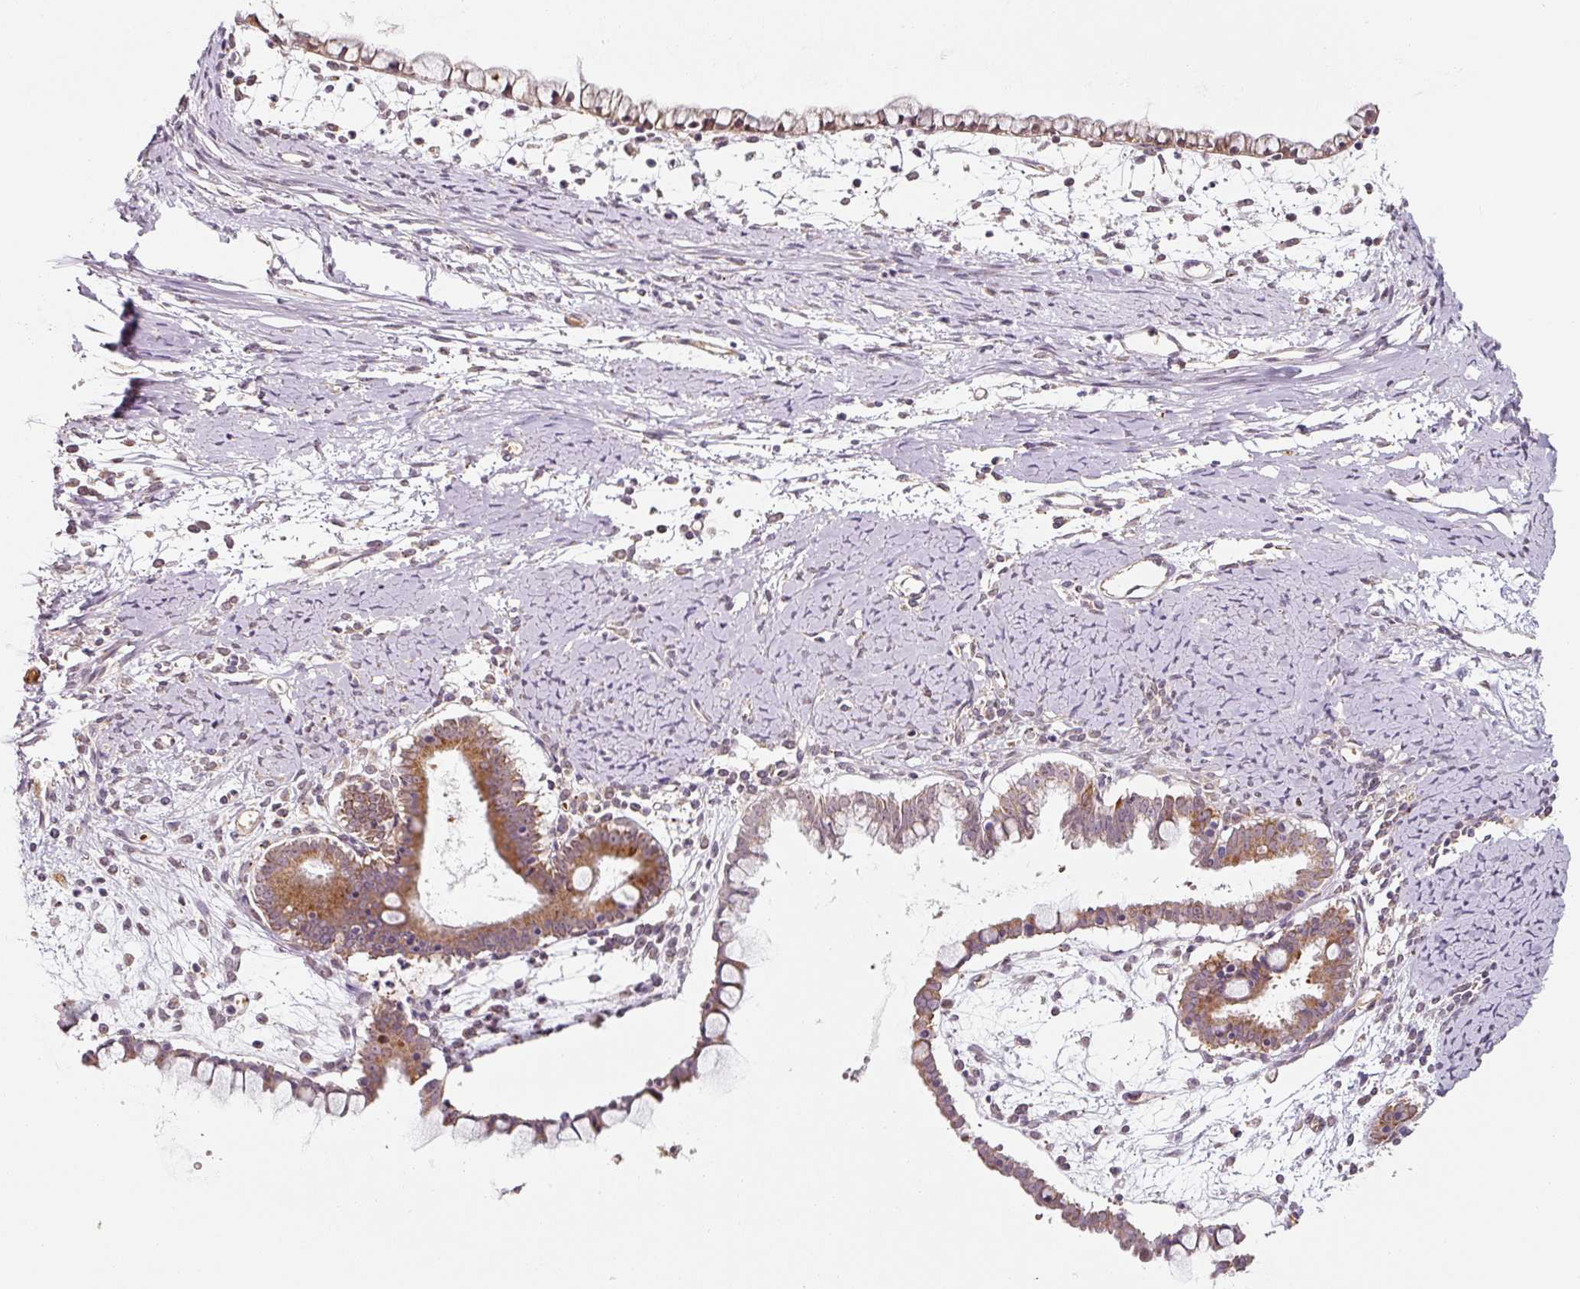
{"staining": {"intensity": "moderate", "quantity": "25%-75%", "location": "cytoplasmic/membranous"}, "tissue": "ovarian cancer", "cell_type": "Tumor cells", "image_type": "cancer", "snomed": [{"axis": "morphology", "description": "Cystadenocarcinoma, mucinous, NOS"}, {"axis": "topography", "description": "Ovary"}], "caption": "Human mucinous cystadenocarcinoma (ovarian) stained for a protein (brown) exhibits moderate cytoplasmic/membranous positive expression in approximately 25%-75% of tumor cells.", "gene": "ZNF460", "patient": {"sex": "female", "age": 61}}